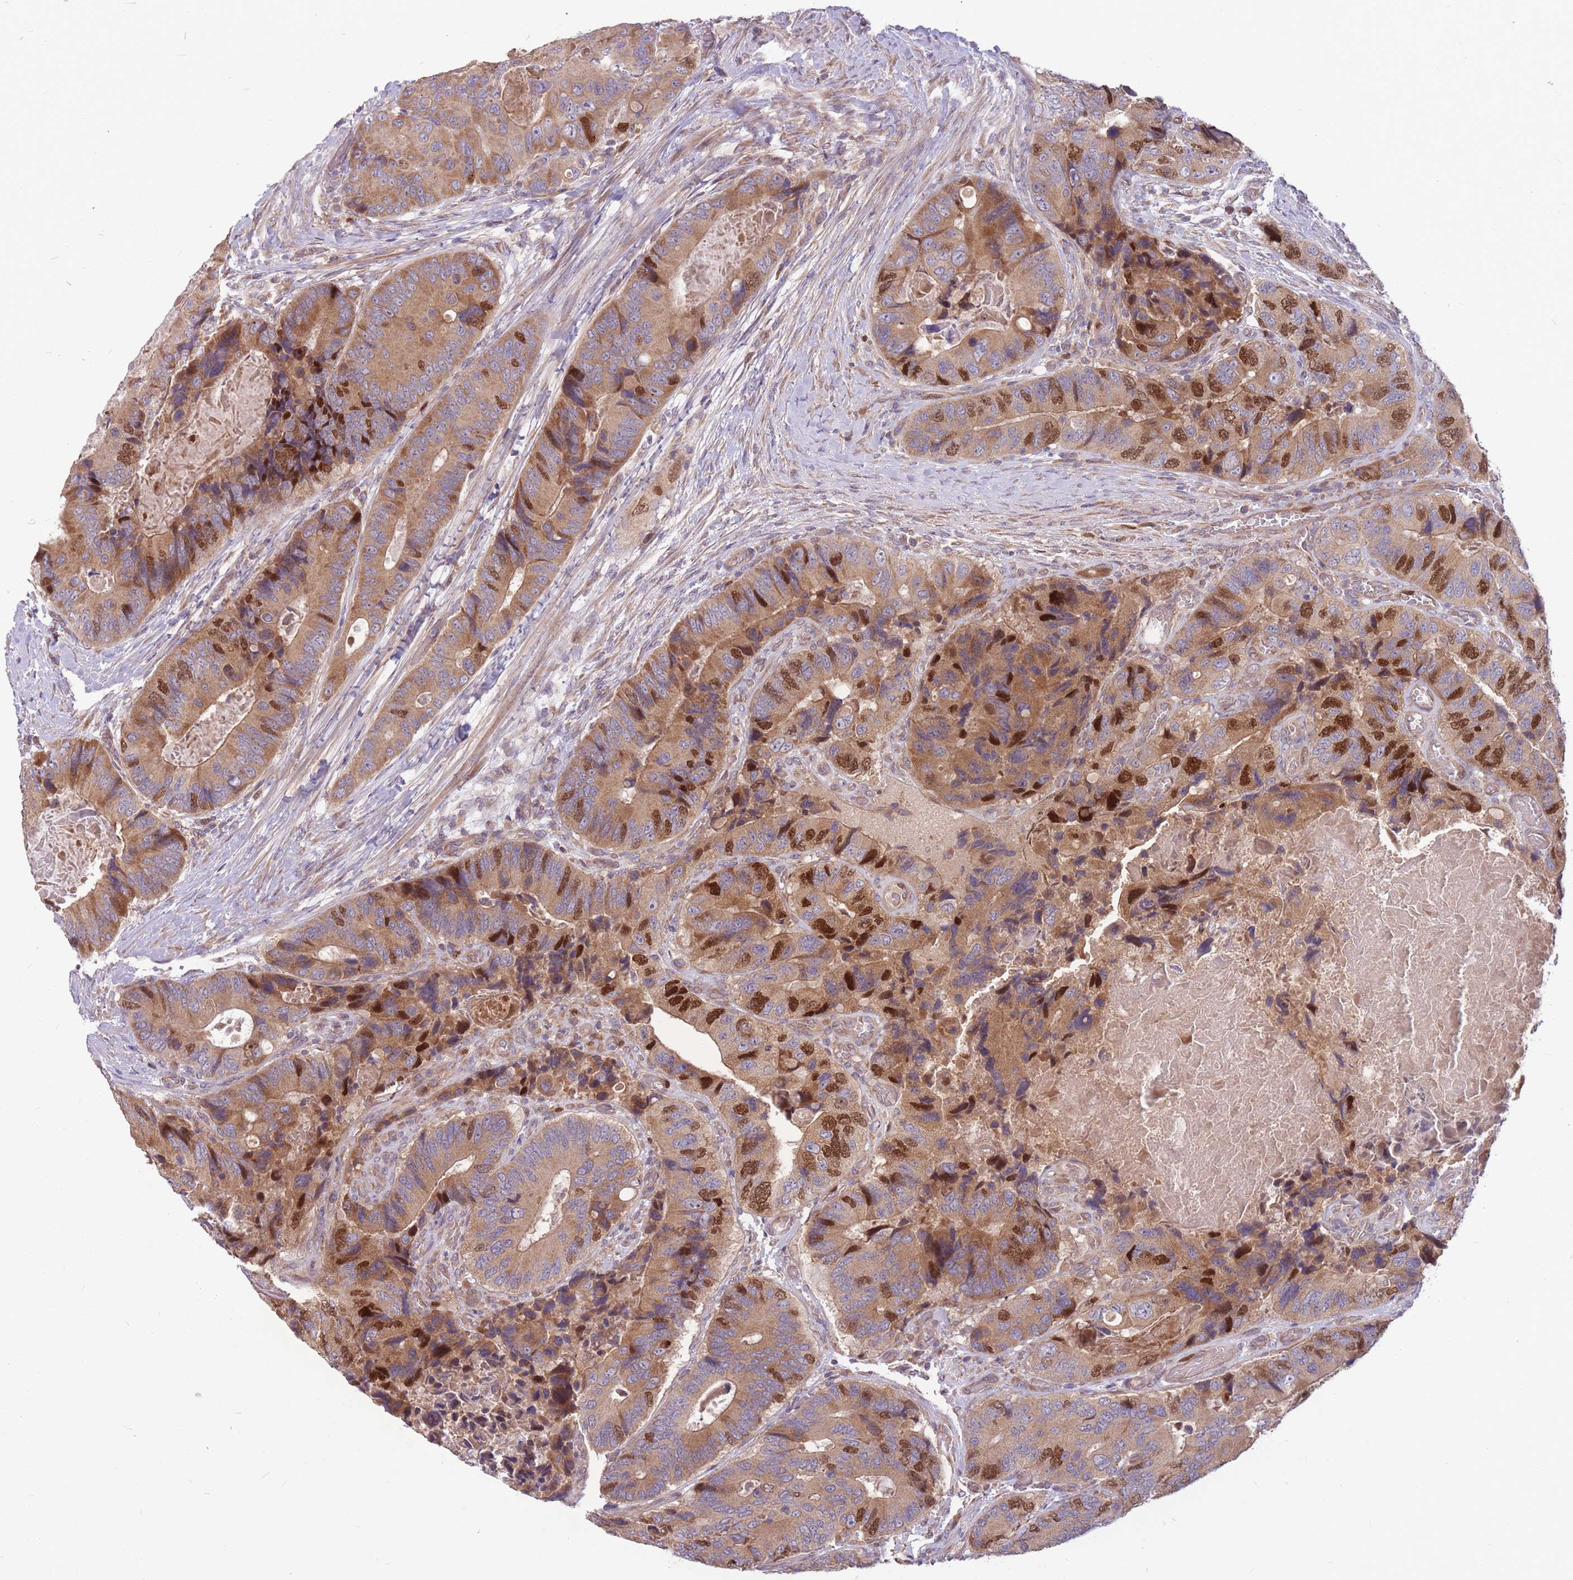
{"staining": {"intensity": "moderate", "quantity": ">75%", "location": "cytoplasmic/membranous,nuclear"}, "tissue": "colorectal cancer", "cell_type": "Tumor cells", "image_type": "cancer", "snomed": [{"axis": "morphology", "description": "Adenocarcinoma, NOS"}, {"axis": "topography", "description": "Colon"}], "caption": "Human colorectal adenocarcinoma stained with a protein marker exhibits moderate staining in tumor cells.", "gene": "GMNN", "patient": {"sex": "male", "age": 84}}